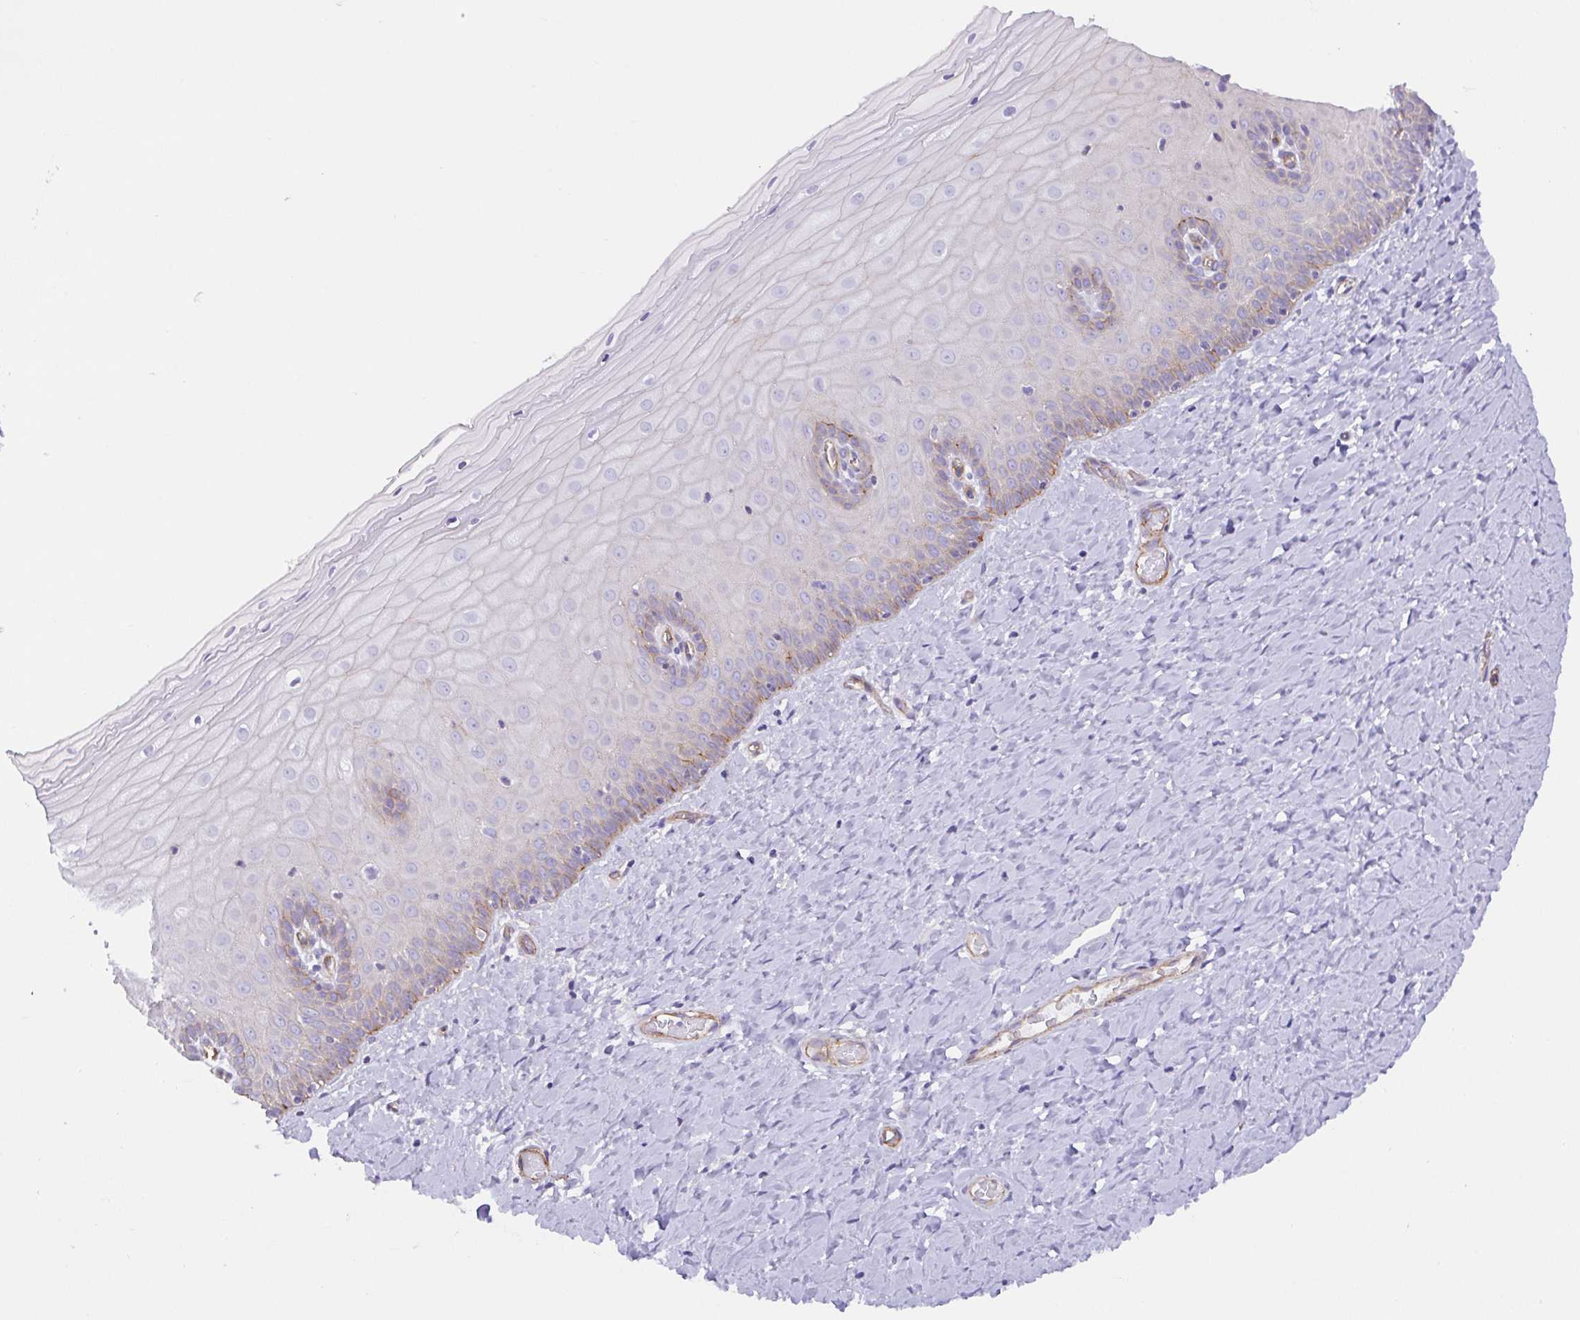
{"staining": {"intensity": "moderate", "quantity": "<25%", "location": "cytoplasmic/membranous"}, "tissue": "cervix", "cell_type": "Glandular cells", "image_type": "normal", "snomed": [{"axis": "morphology", "description": "Normal tissue, NOS"}, {"axis": "topography", "description": "Cervix"}], "caption": "An immunohistochemistry (IHC) image of normal tissue is shown. Protein staining in brown shows moderate cytoplasmic/membranous positivity in cervix within glandular cells. (brown staining indicates protein expression, while blue staining denotes nuclei).", "gene": "TRAM2", "patient": {"sex": "female", "age": 37}}